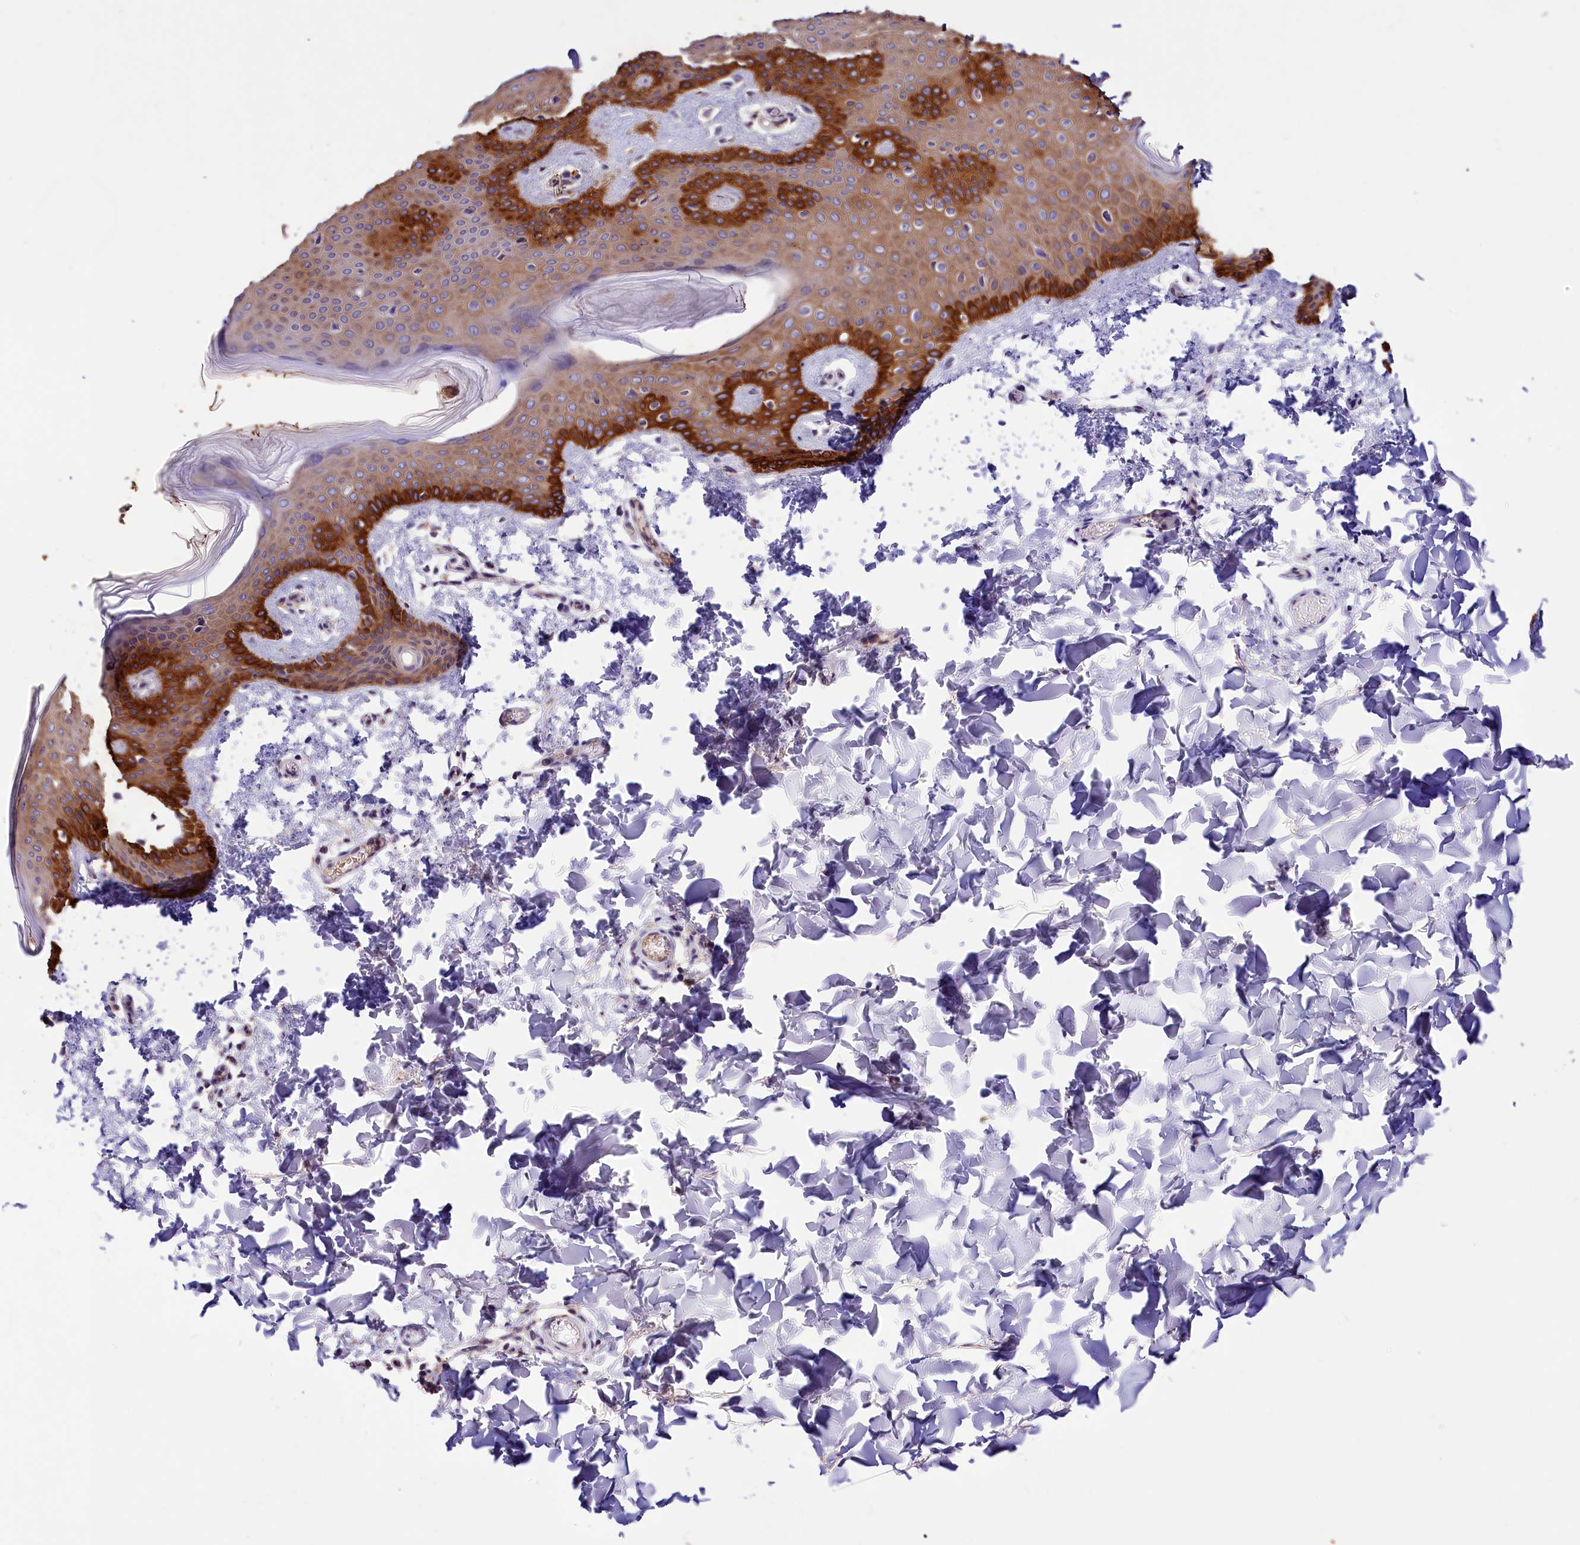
{"staining": {"intensity": "negative", "quantity": "none", "location": "none"}, "tissue": "skin", "cell_type": "Fibroblasts", "image_type": "normal", "snomed": [{"axis": "morphology", "description": "Normal tissue, NOS"}, {"axis": "topography", "description": "Skin"}], "caption": "Immunohistochemical staining of unremarkable skin demonstrates no significant positivity in fibroblasts. Brightfield microscopy of IHC stained with DAB (3,3'-diaminobenzidine) (brown) and hematoxylin (blue), captured at high magnification.", "gene": "ARMC6", "patient": {"sex": "male", "age": 36}}